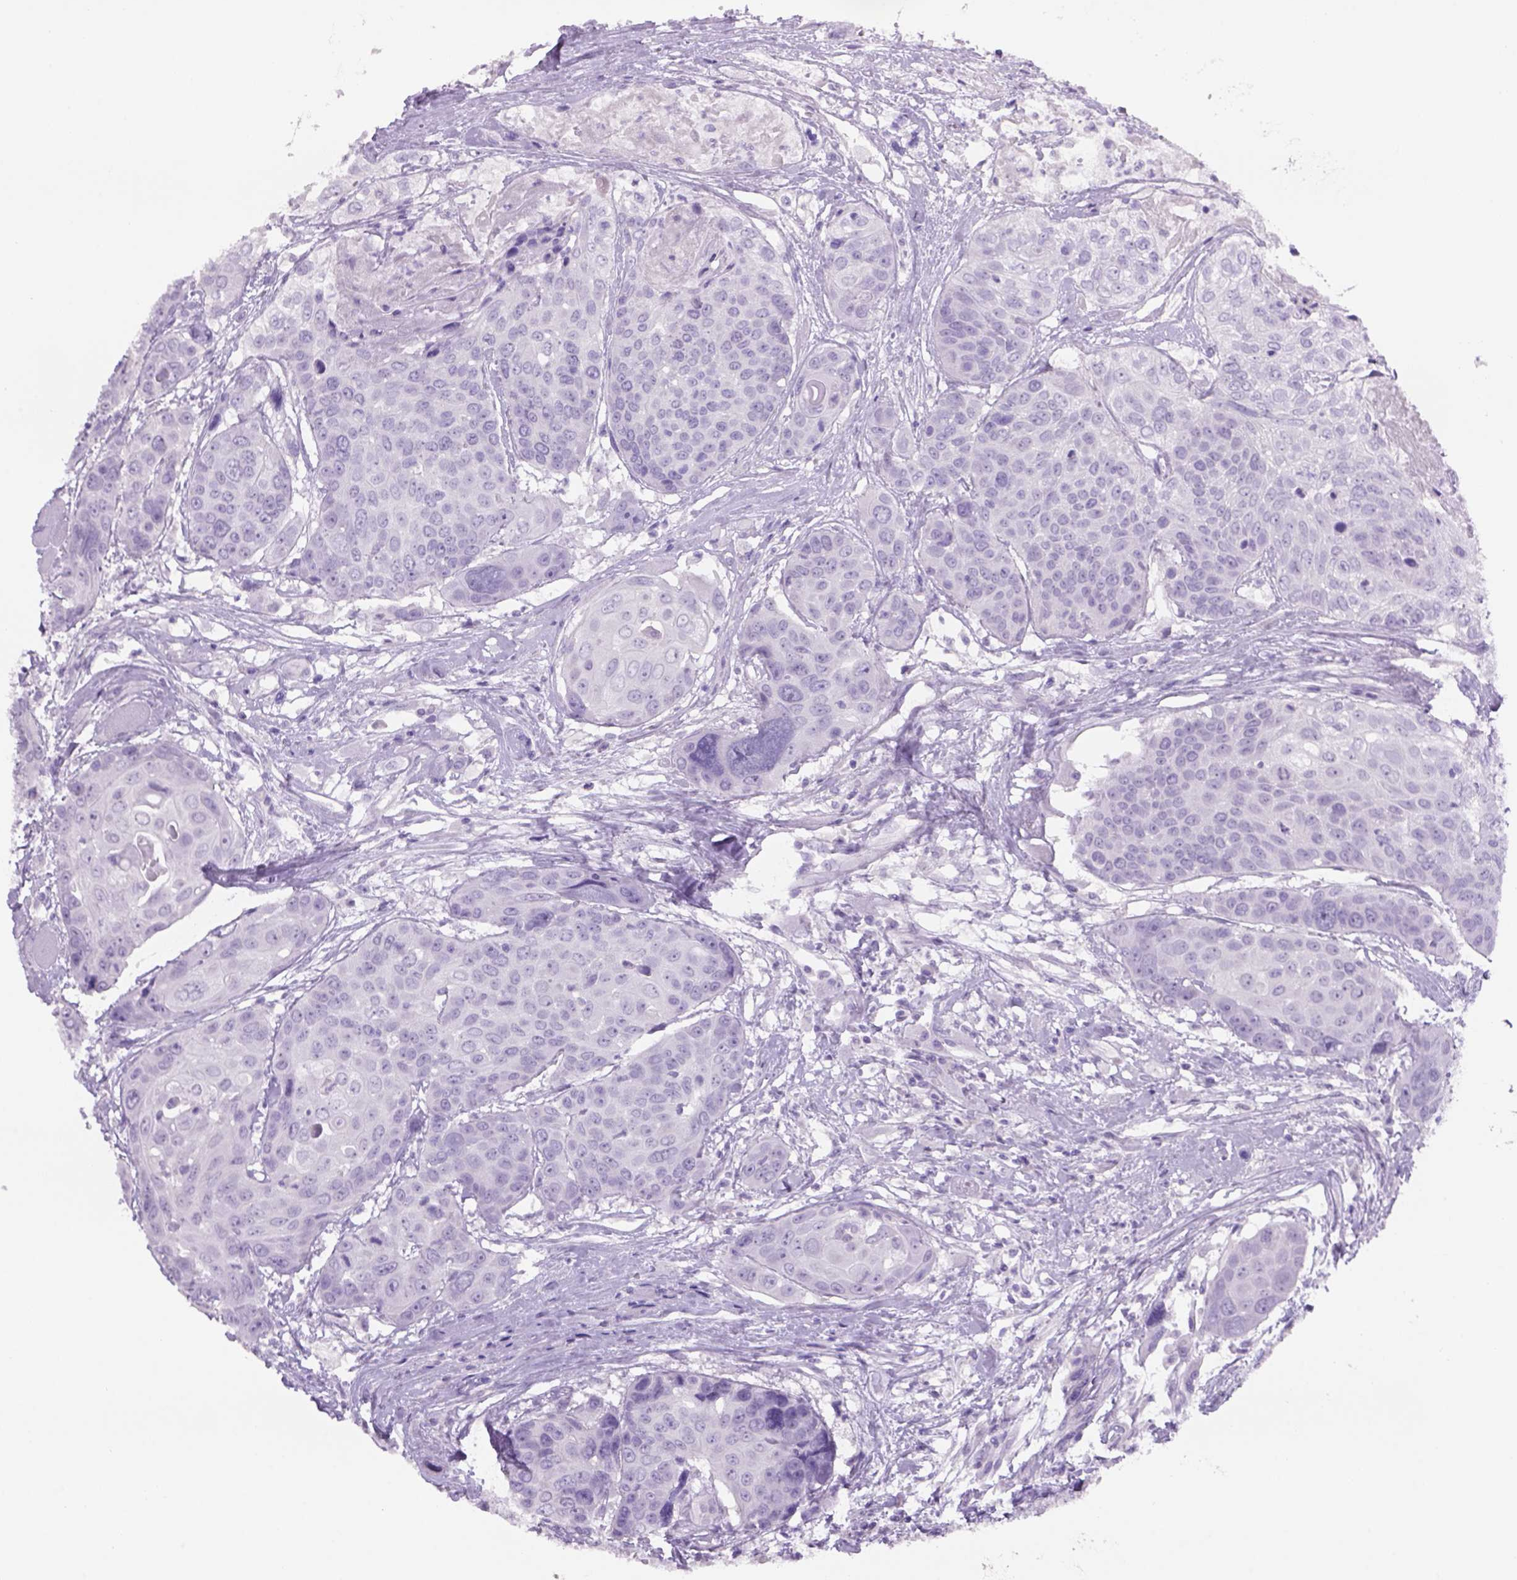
{"staining": {"intensity": "negative", "quantity": "none", "location": "none"}, "tissue": "head and neck cancer", "cell_type": "Tumor cells", "image_type": "cancer", "snomed": [{"axis": "morphology", "description": "Squamous cell carcinoma, NOS"}, {"axis": "topography", "description": "Oral tissue"}, {"axis": "topography", "description": "Head-Neck"}], "caption": "Immunohistochemical staining of head and neck cancer (squamous cell carcinoma) exhibits no significant expression in tumor cells.", "gene": "TENM4", "patient": {"sex": "male", "age": 56}}